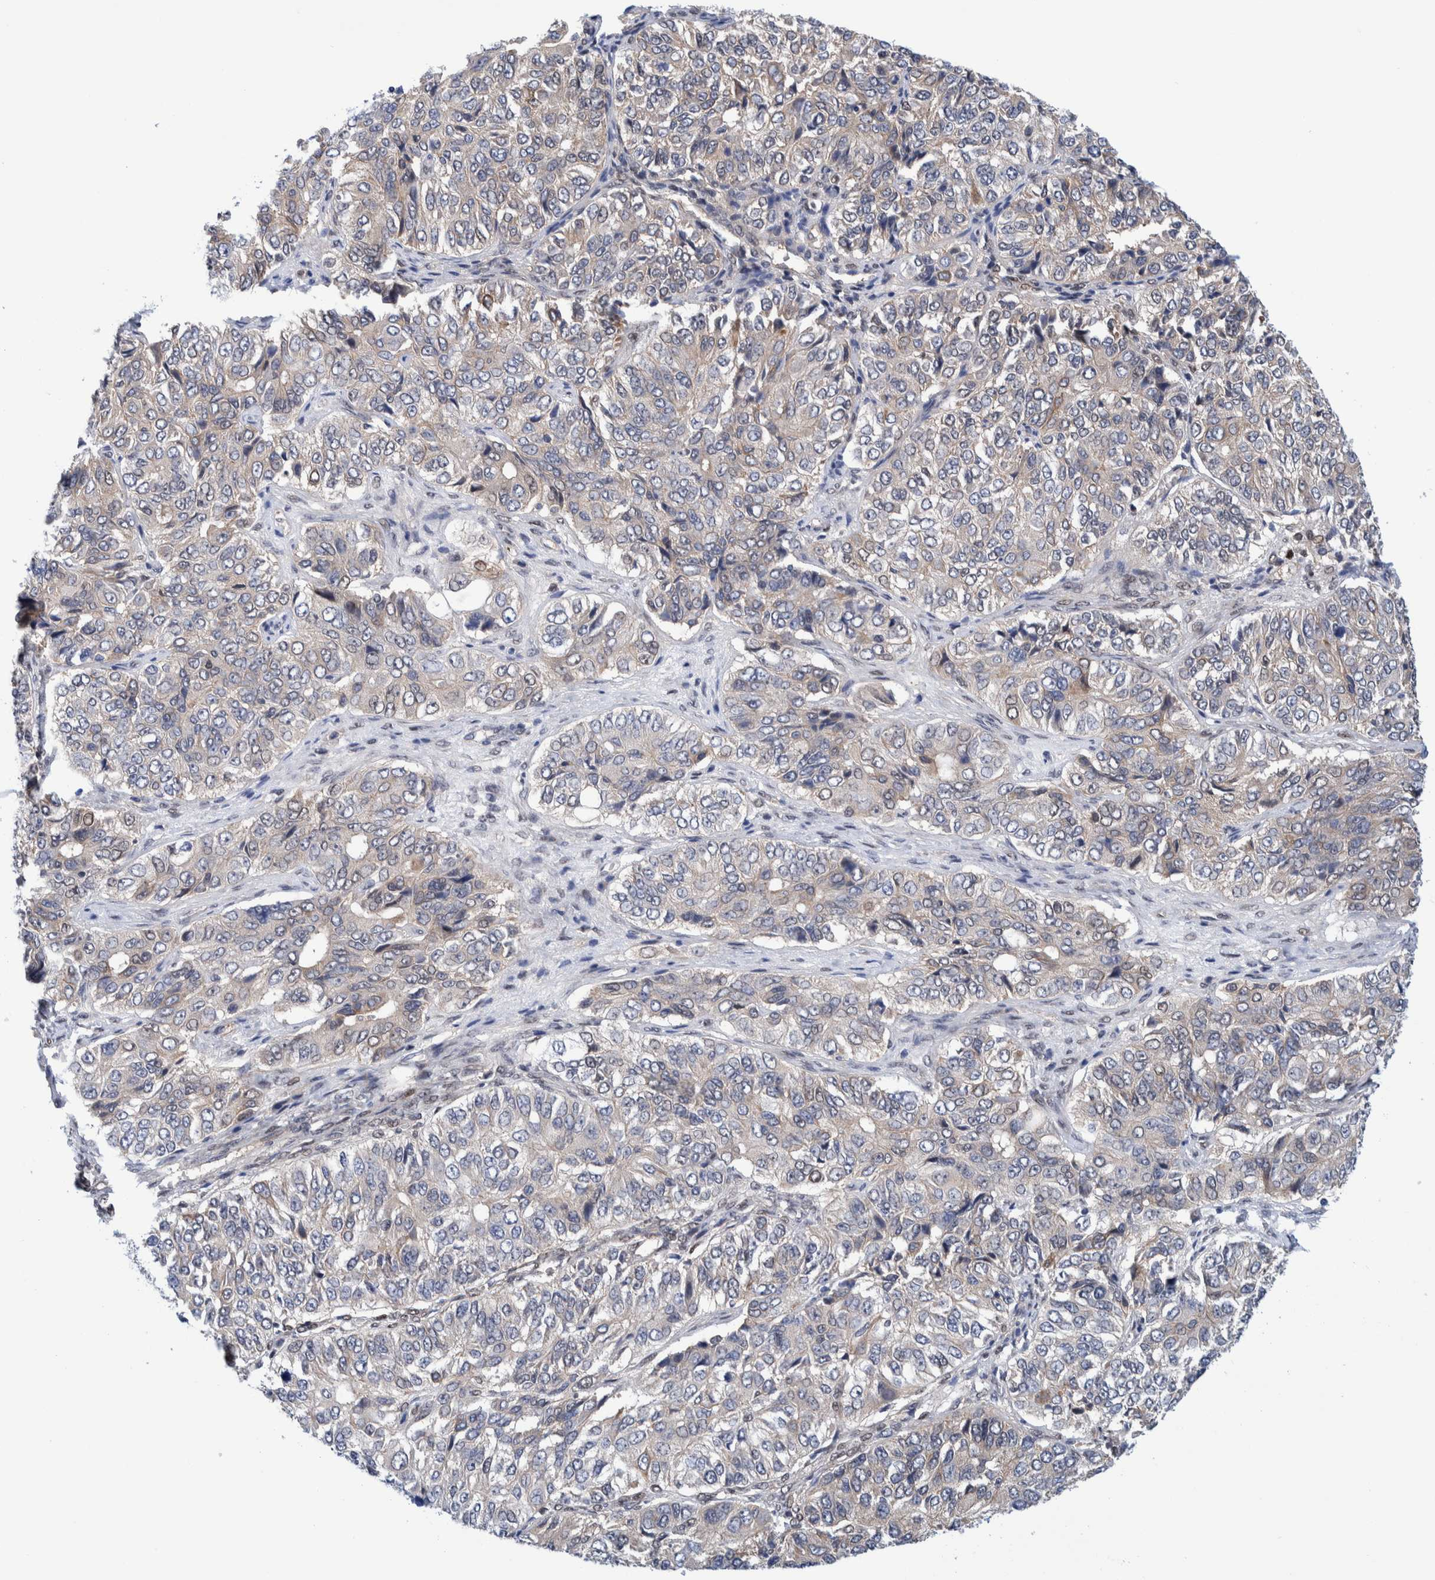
{"staining": {"intensity": "weak", "quantity": "<25%", "location": "cytoplasmic/membranous"}, "tissue": "ovarian cancer", "cell_type": "Tumor cells", "image_type": "cancer", "snomed": [{"axis": "morphology", "description": "Carcinoma, endometroid"}, {"axis": "topography", "description": "Ovary"}], "caption": "High magnification brightfield microscopy of ovarian endometroid carcinoma stained with DAB (3,3'-diaminobenzidine) (brown) and counterstained with hematoxylin (blue): tumor cells show no significant expression.", "gene": "PFAS", "patient": {"sex": "female", "age": 51}}